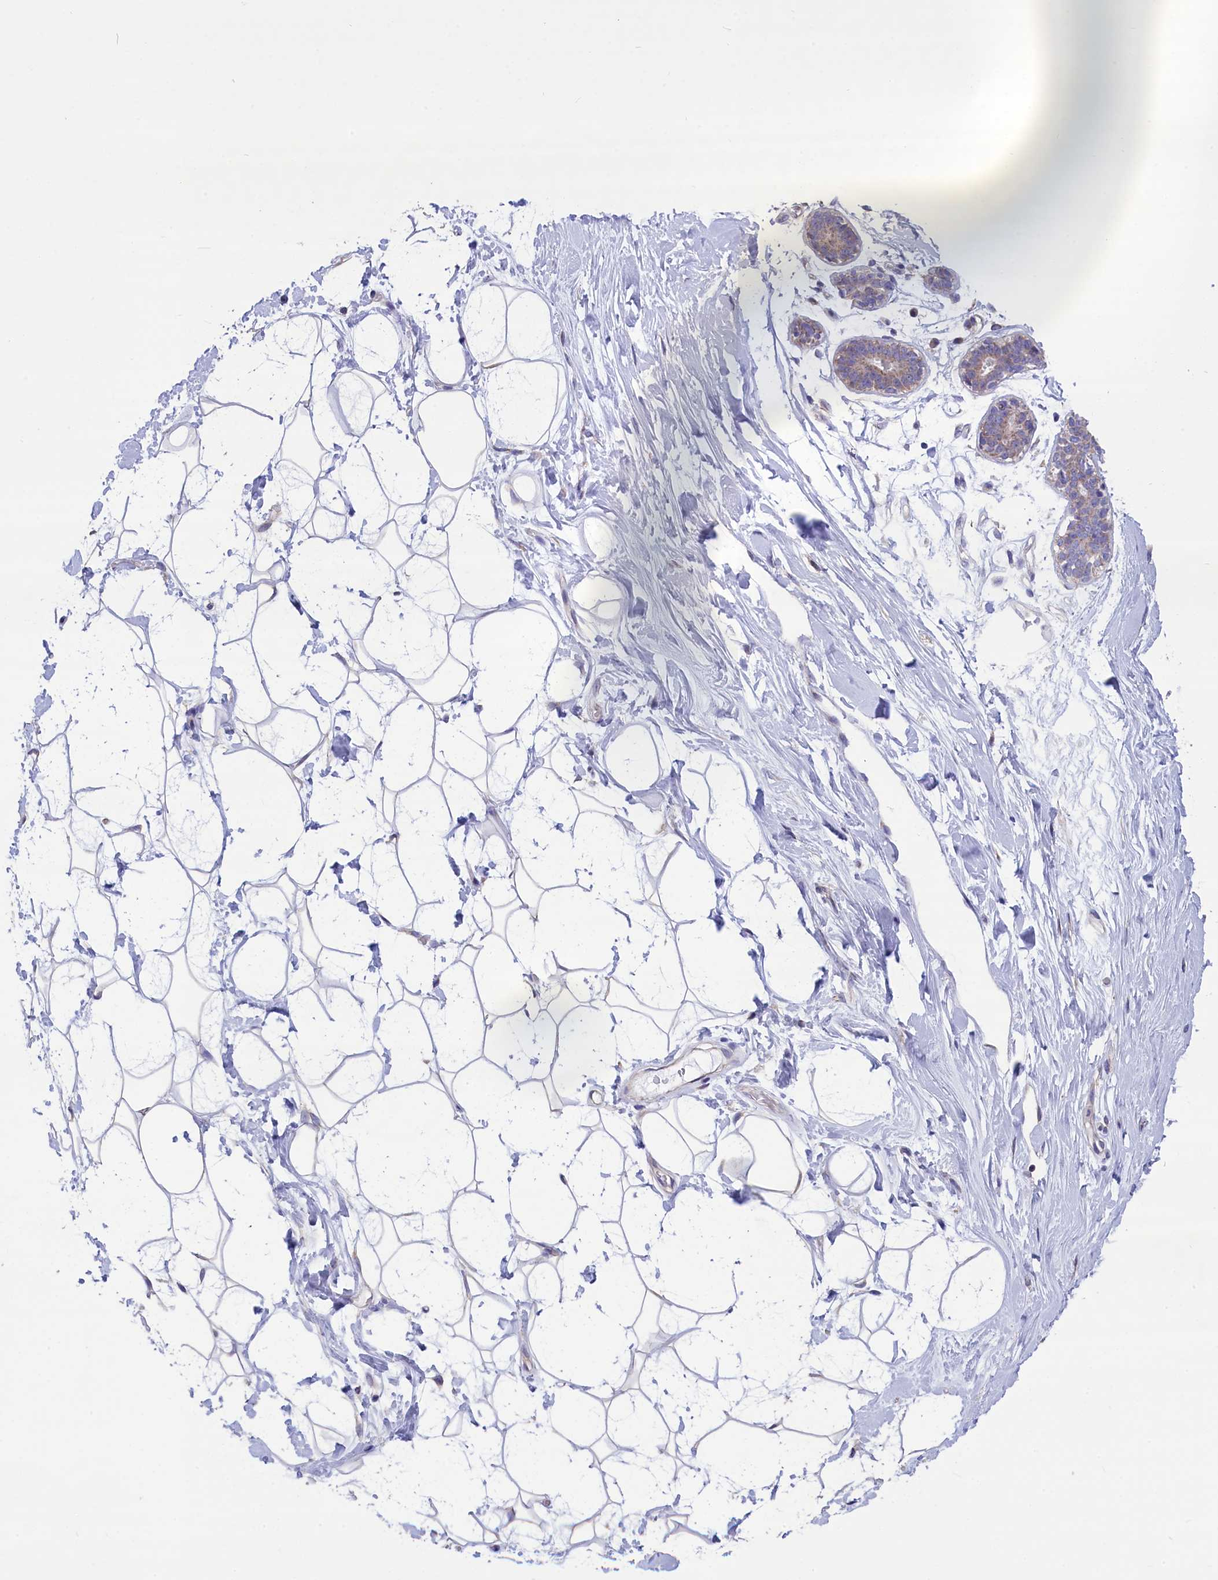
{"staining": {"intensity": "negative", "quantity": "none", "location": "none"}, "tissue": "adipose tissue", "cell_type": "Adipocytes", "image_type": "normal", "snomed": [{"axis": "morphology", "description": "Normal tissue, NOS"}, {"axis": "topography", "description": "Breast"}], "caption": "A micrograph of human adipose tissue is negative for staining in adipocytes. (Brightfield microscopy of DAB immunohistochemistry (IHC) at high magnification).", "gene": "CYP2U1", "patient": {"sex": "female", "age": 26}}